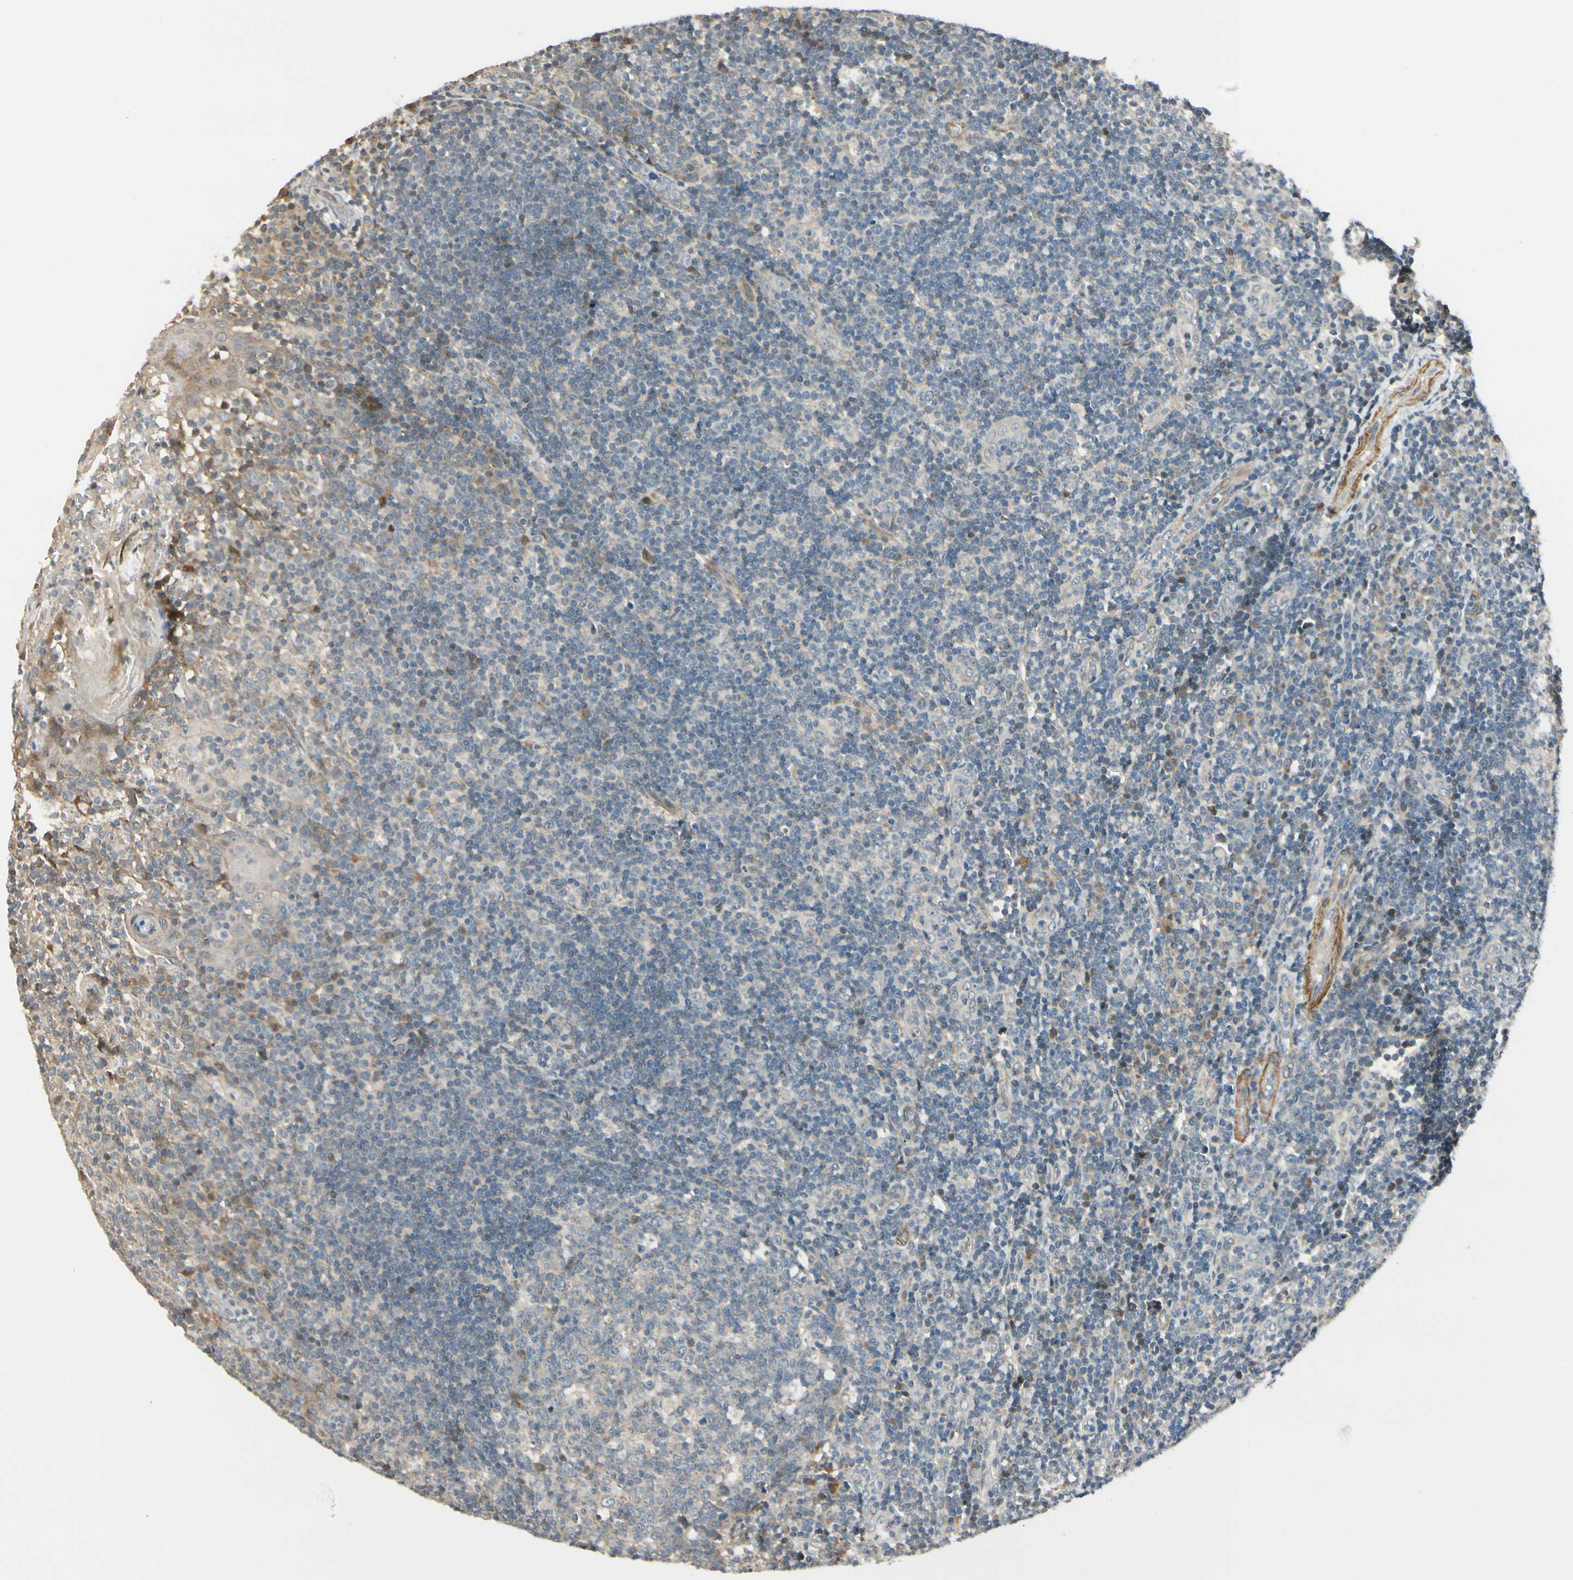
{"staining": {"intensity": "moderate", "quantity": "<25%", "location": "cytoplasmic/membranous"}, "tissue": "tonsil", "cell_type": "Germinal center cells", "image_type": "normal", "snomed": [{"axis": "morphology", "description": "Normal tissue, NOS"}, {"axis": "topography", "description": "Tonsil"}], "caption": "This histopathology image shows IHC staining of normal human tonsil, with low moderate cytoplasmic/membranous expression in approximately <25% of germinal center cells.", "gene": "P4HA3", "patient": {"sex": "female", "age": 40}}